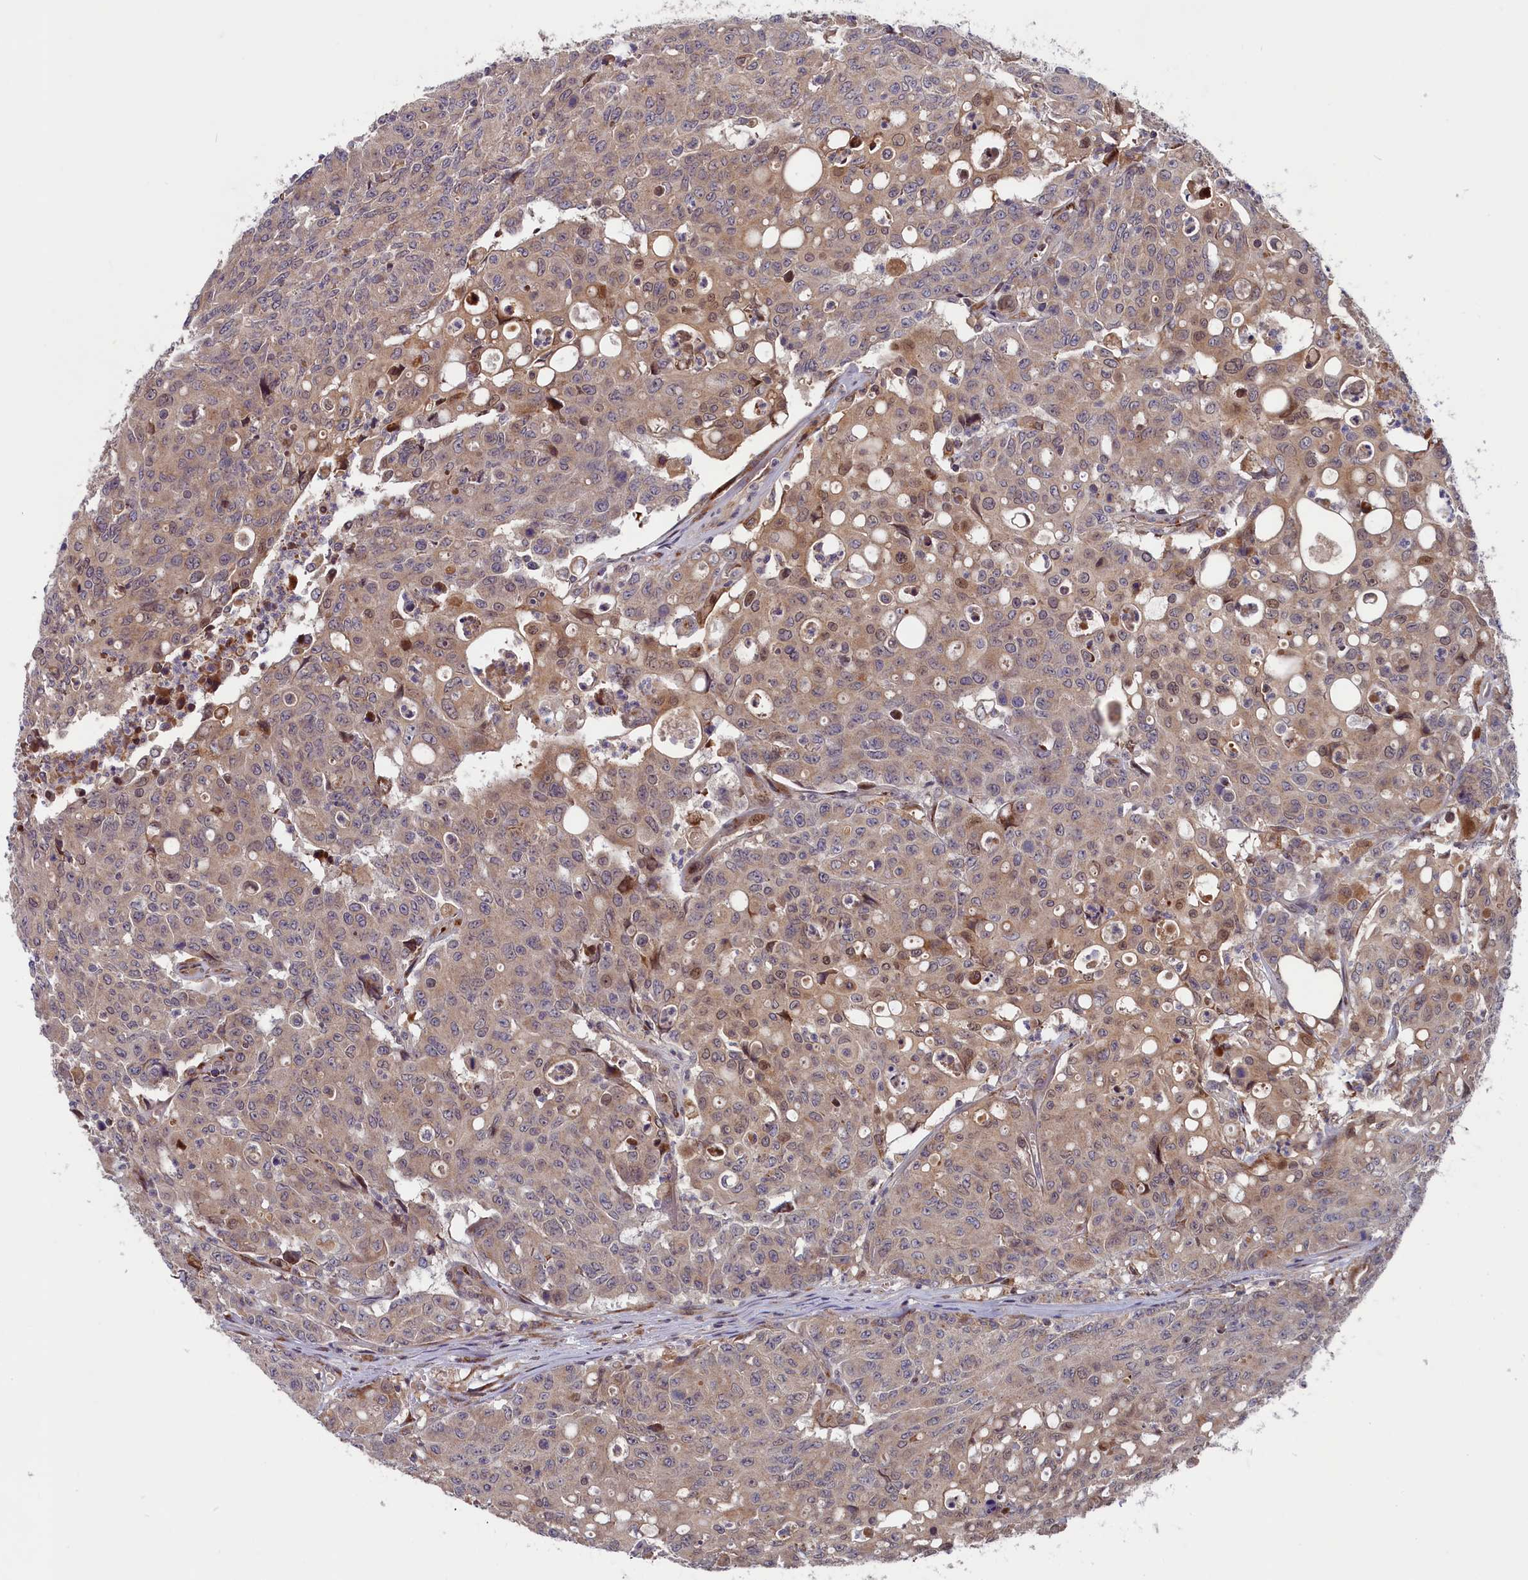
{"staining": {"intensity": "weak", "quantity": "25%-75%", "location": "cytoplasmic/membranous"}, "tissue": "colorectal cancer", "cell_type": "Tumor cells", "image_type": "cancer", "snomed": [{"axis": "morphology", "description": "Adenocarcinoma, NOS"}, {"axis": "topography", "description": "Colon"}], "caption": "An image showing weak cytoplasmic/membranous staining in about 25%-75% of tumor cells in colorectal cancer (adenocarcinoma), as visualized by brown immunohistochemical staining.", "gene": "CHST12", "patient": {"sex": "male", "age": 51}}